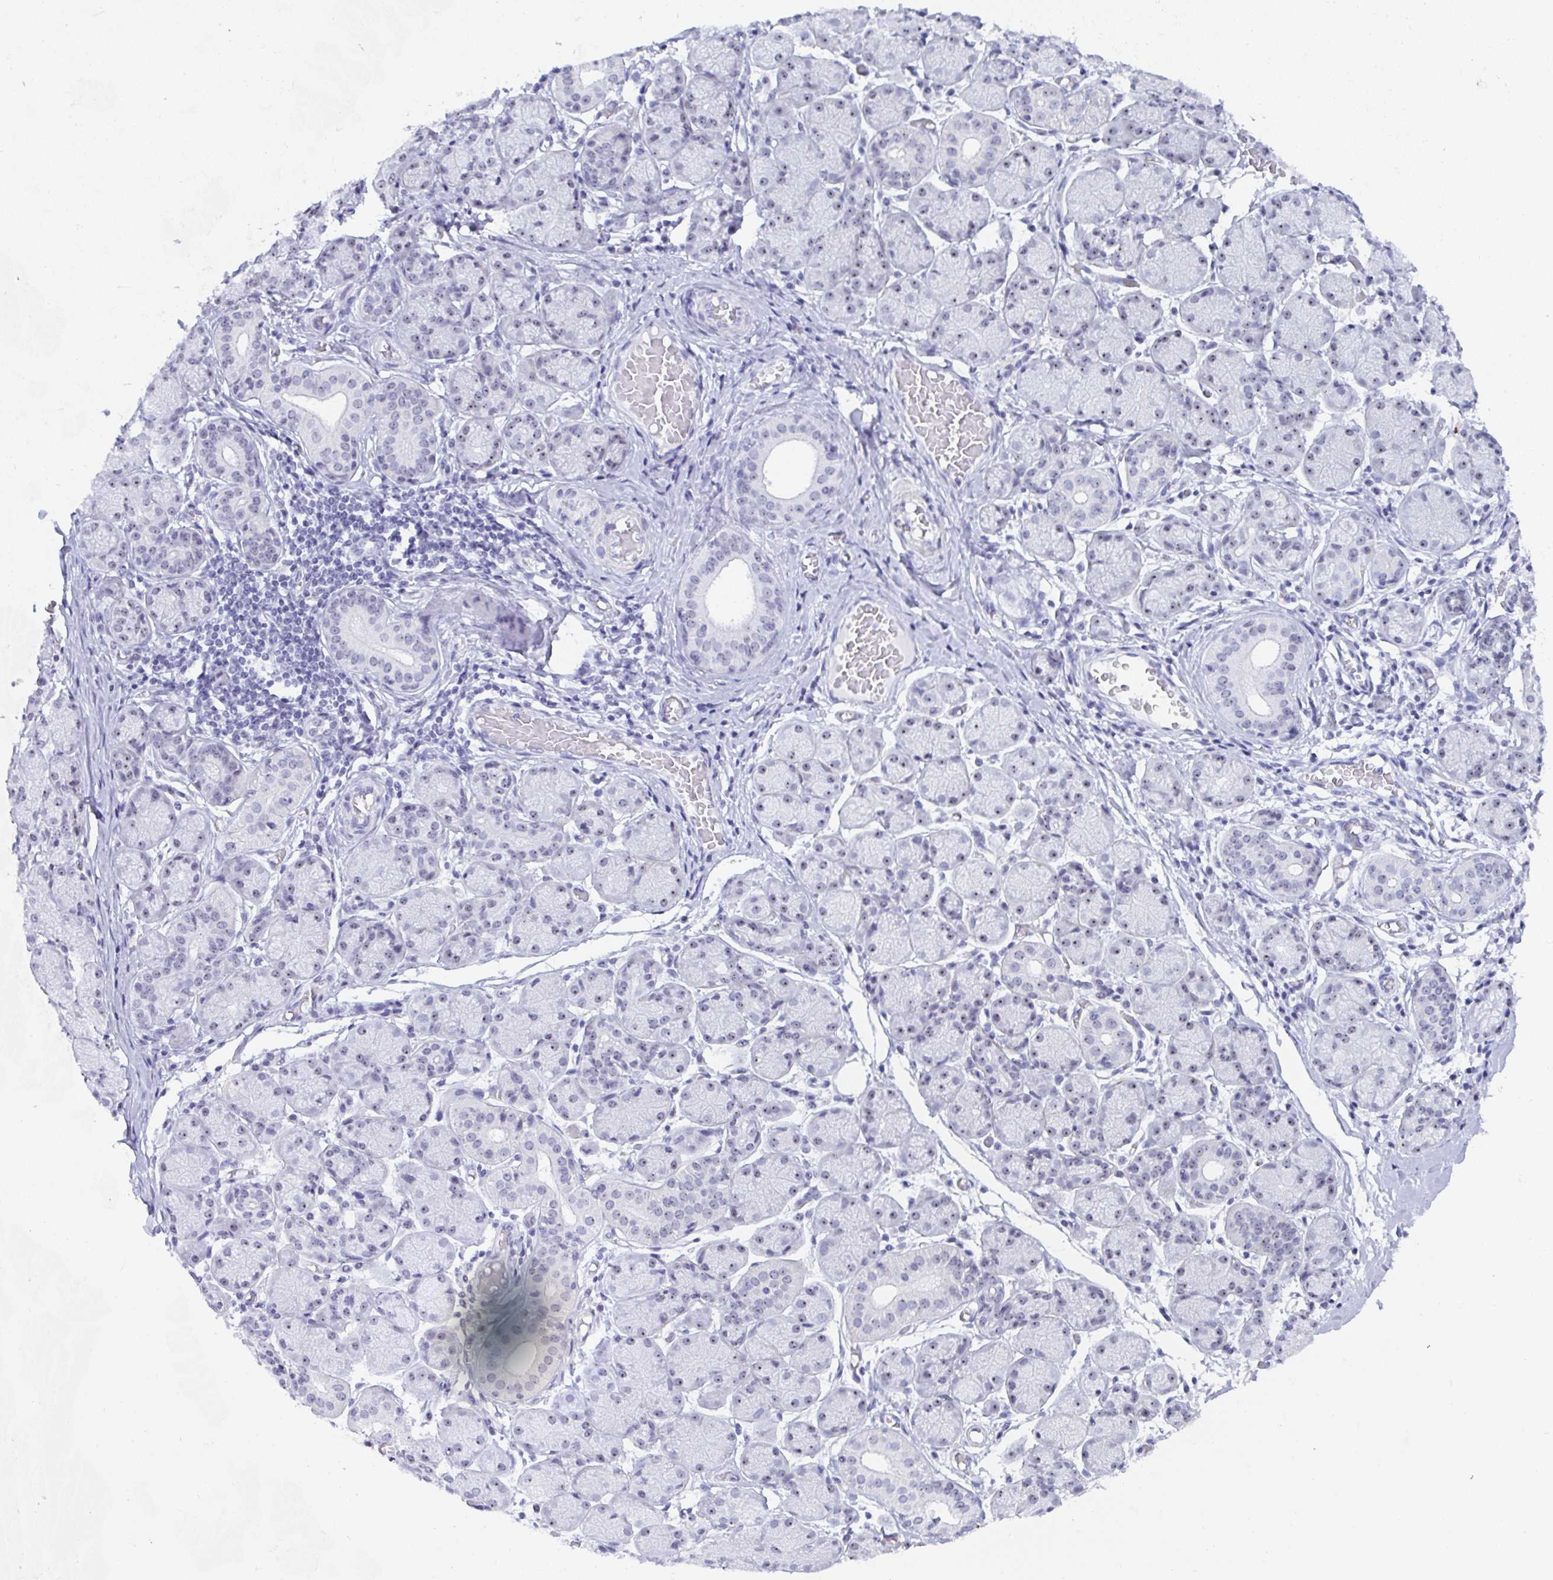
{"staining": {"intensity": "weak", "quantity": ">75%", "location": "nuclear"}, "tissue": "salivary gland", "cell_type": "Glandular cells", "image_type": "normal", "snomed": [{"axis": "morphology", "description": "Normal tissue, NOS"}, {"axis": "topography", "description": "Salivary gland"}], "caption": "A low amount of weak nuclear positivity is seen in approximately >75% of glandular cells in unremarkable salivary gland. The staining is performed using DAB (3,3'-diaminobenzidine) brown chromogen to label protein expression. The nuclei are counter-stained blue using hematoxylin.", "gene": "NOP10", "patient": {"sex": "female", "age": 24}}